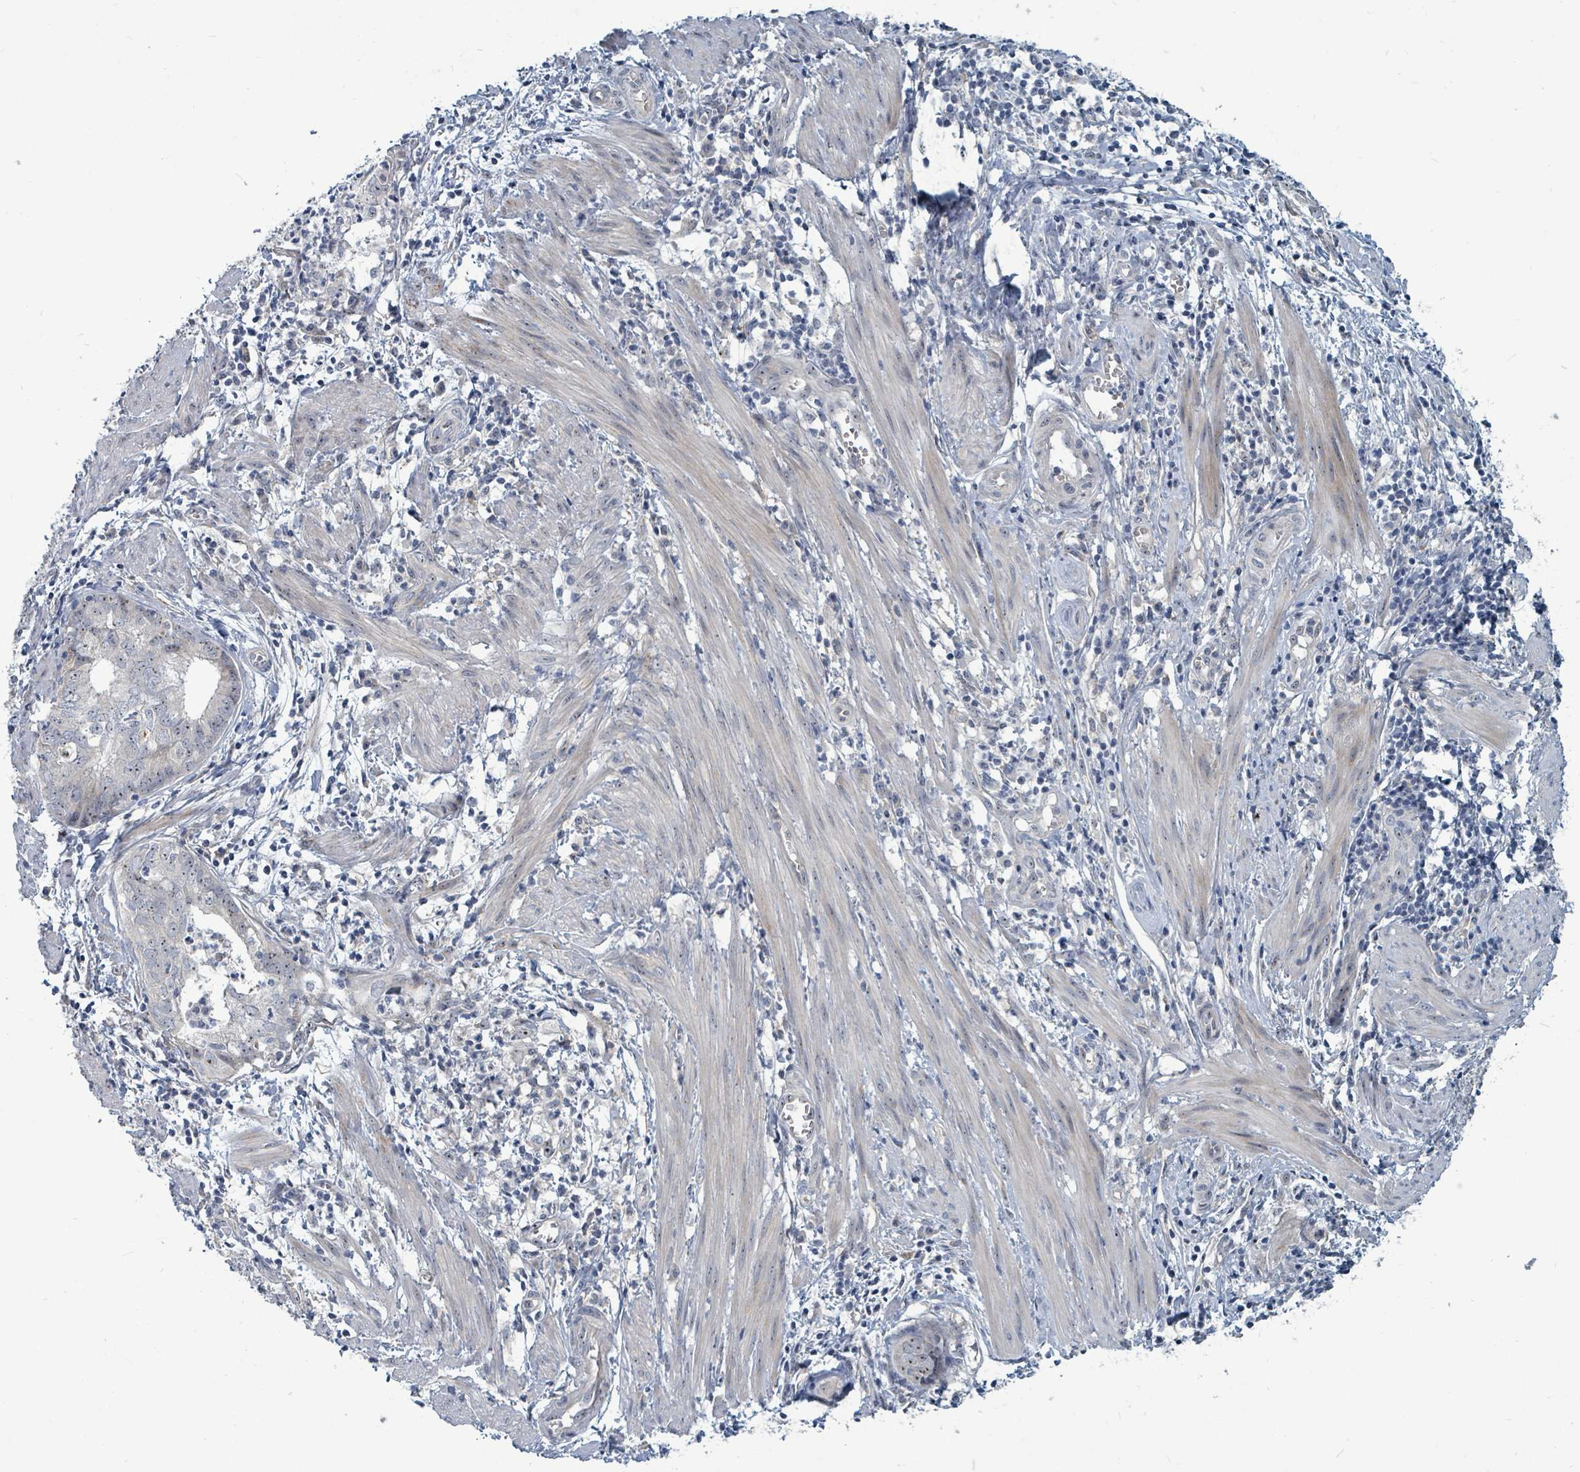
{"staining": {"intensity": "negative", "quantity": "none", "location": "none"}, "tissue": "endometrial cancer", "cell_type": "Tumor cells", "image_type": "cancer", "snomed": [{"axis": "morphology", "description": "Adenocarcinoma, NOS"}, {"axis": "topography", "description": "Endometrium"}], "caption": "Immunohistochemical staining of human endometrial cancer demonstrates no significant positivity in tumor cells.", "gene": "TRDMT1", "patient": {"sex": "female", "age": 68}}